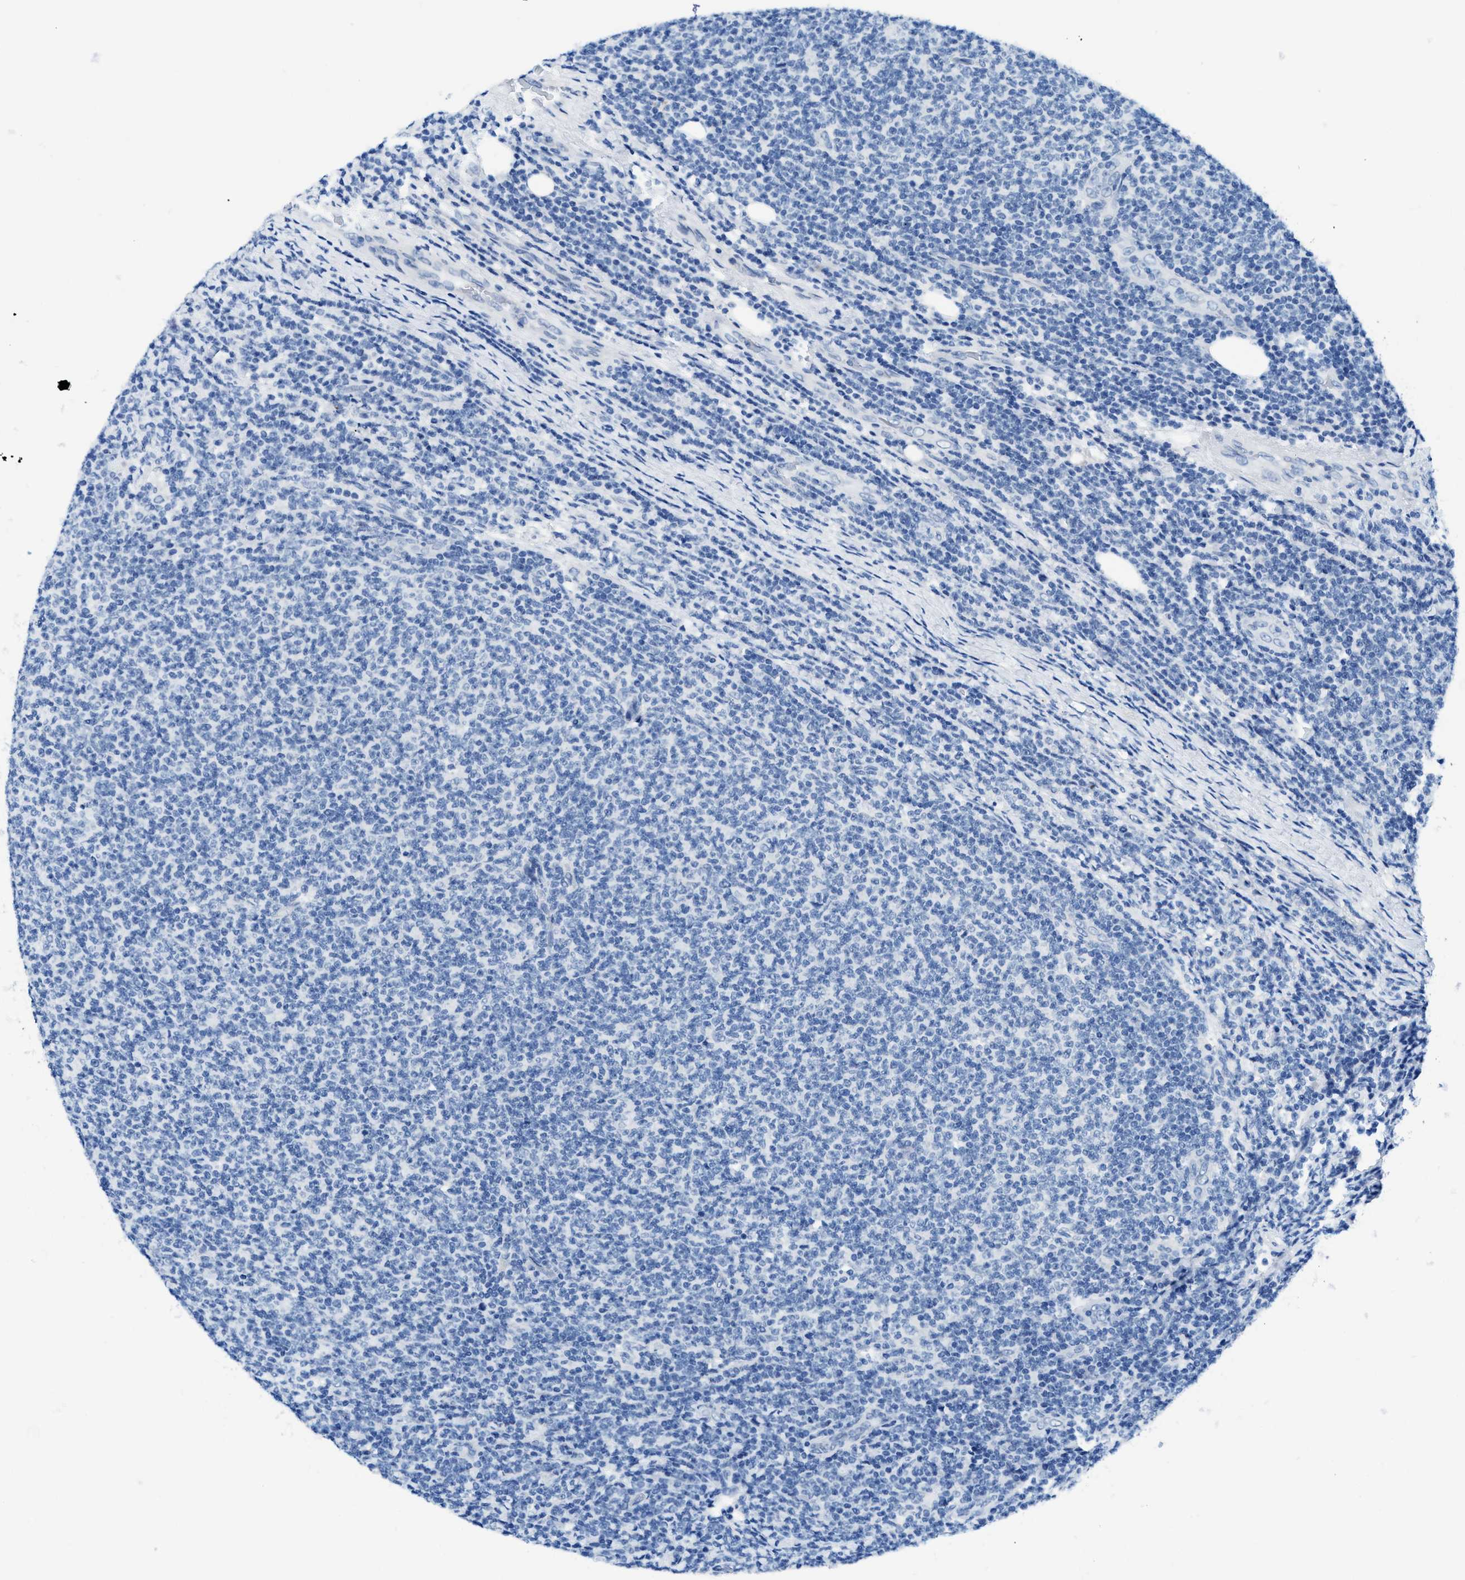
{"staining": {"intensity": "negative", "quantity": "none", "location": "none"}, "tissue": "lymphoma", "cell_type": "Tumor cells", "image_type": "cancer", "snomed": [{"axis": "morphology", "description": "Malignant lymphoma, non-Hodgkin's type, Low grade"}, {"axis": "topography", "description": "Lymph node"}], "caption": "This is an immunohistochemistry (IHC) histopathology image of human lymphoma. There is no expression in tumor cells.", "gene": "MBL2", "patient": {"sex": "male", "age": 66}}